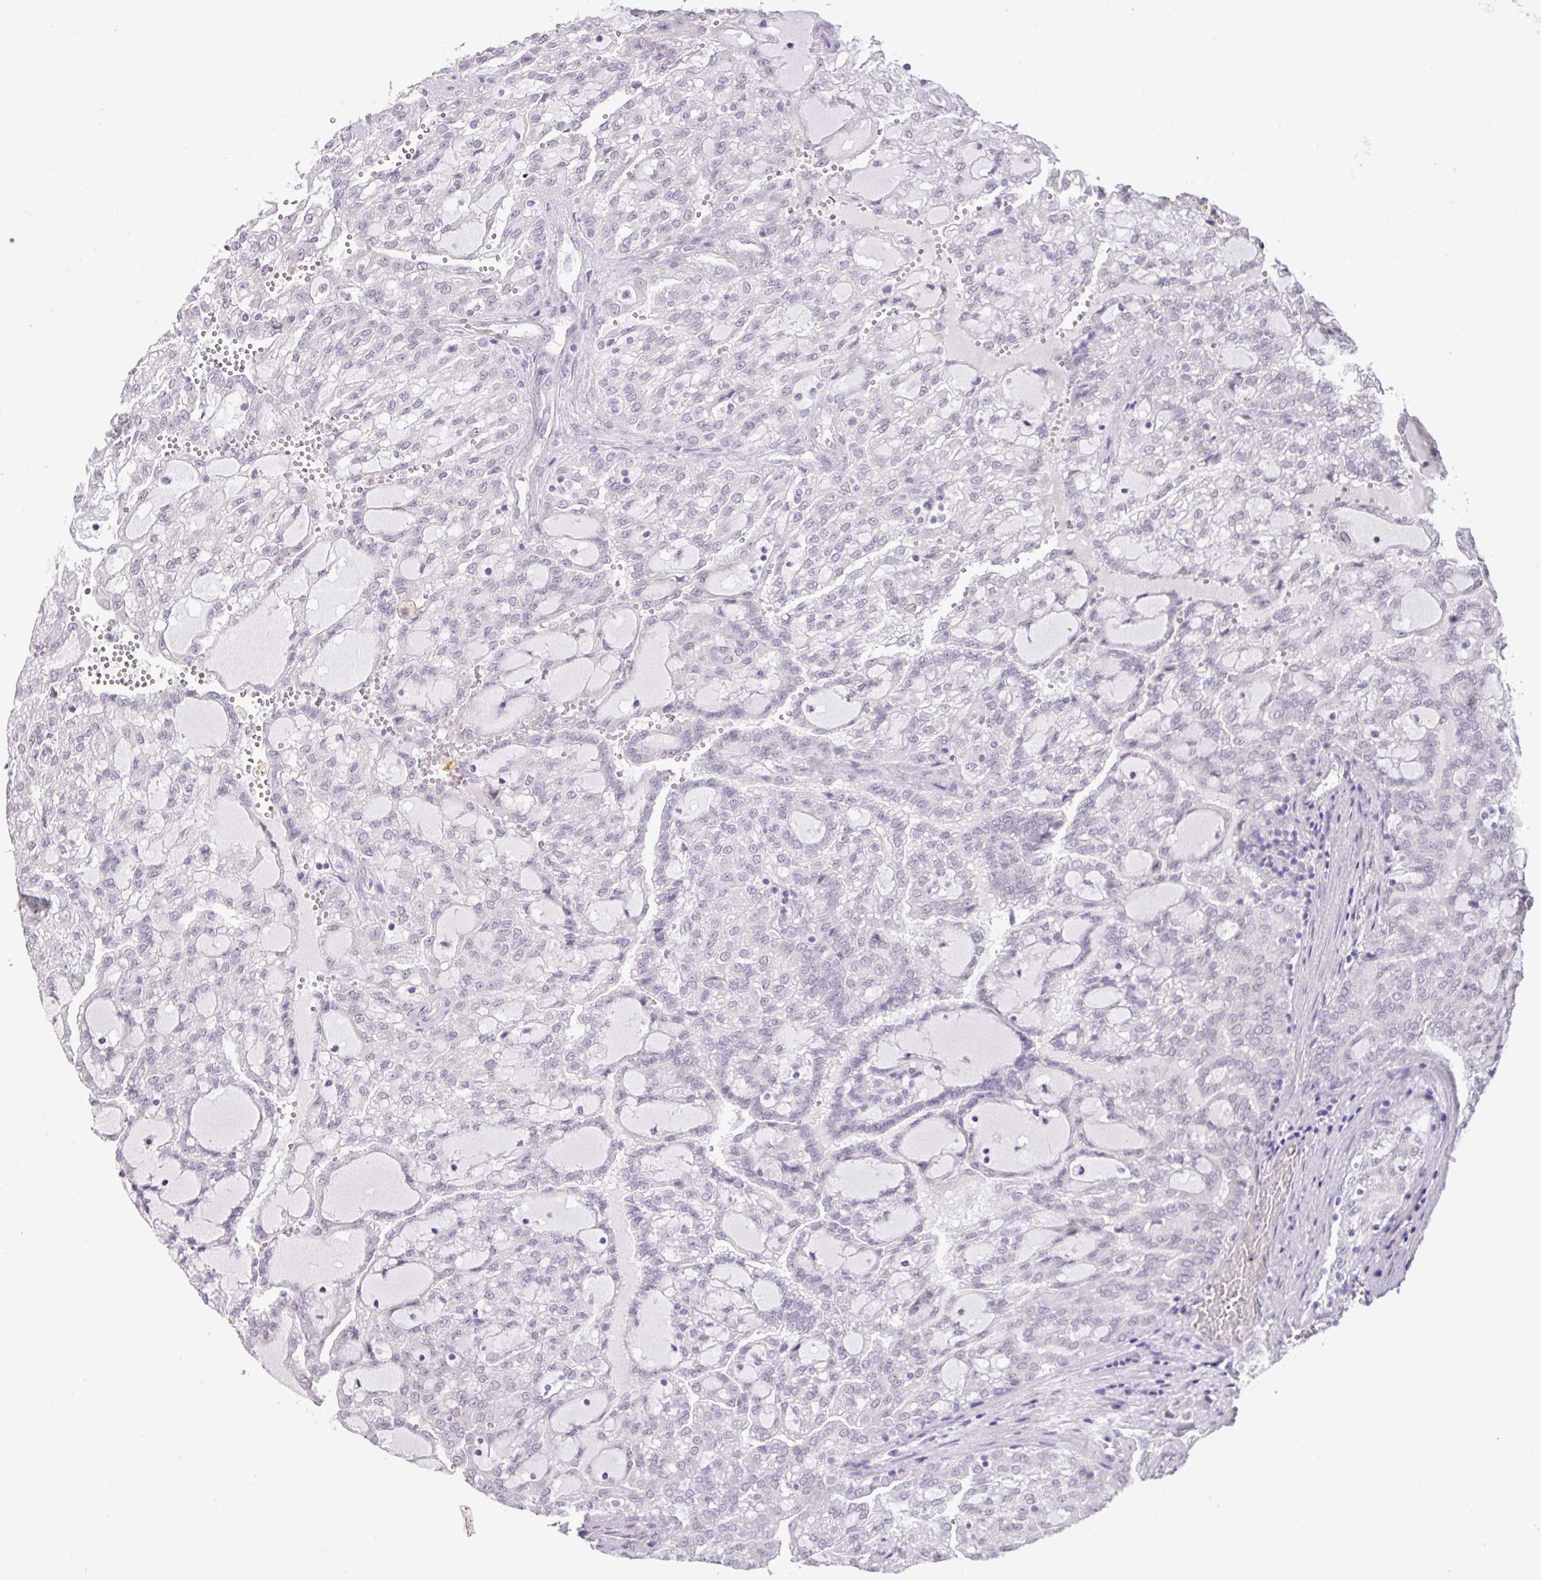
{"staining": {"intensity": "negative", "quantity": "none", "location": "none"}, "tissue": "renal cancer", "cell_type": "Tumor cells", "image_type": "cancer", "snomed": [{"axis": "morphology", "description": "Adenocarcinoma, NOS"}, {"axis": "topography", "description": "Kidney"}], "caption": "This histopathology image is of renal adenocarcinoma stained with immunohistochemistry (IHC) to label a protein in brown with the nuclei are counter-stained blue. There is no positivity in tumor cells.", "gene": "ANKRD13B", "patient": {"sex": "male", "age": 63}}